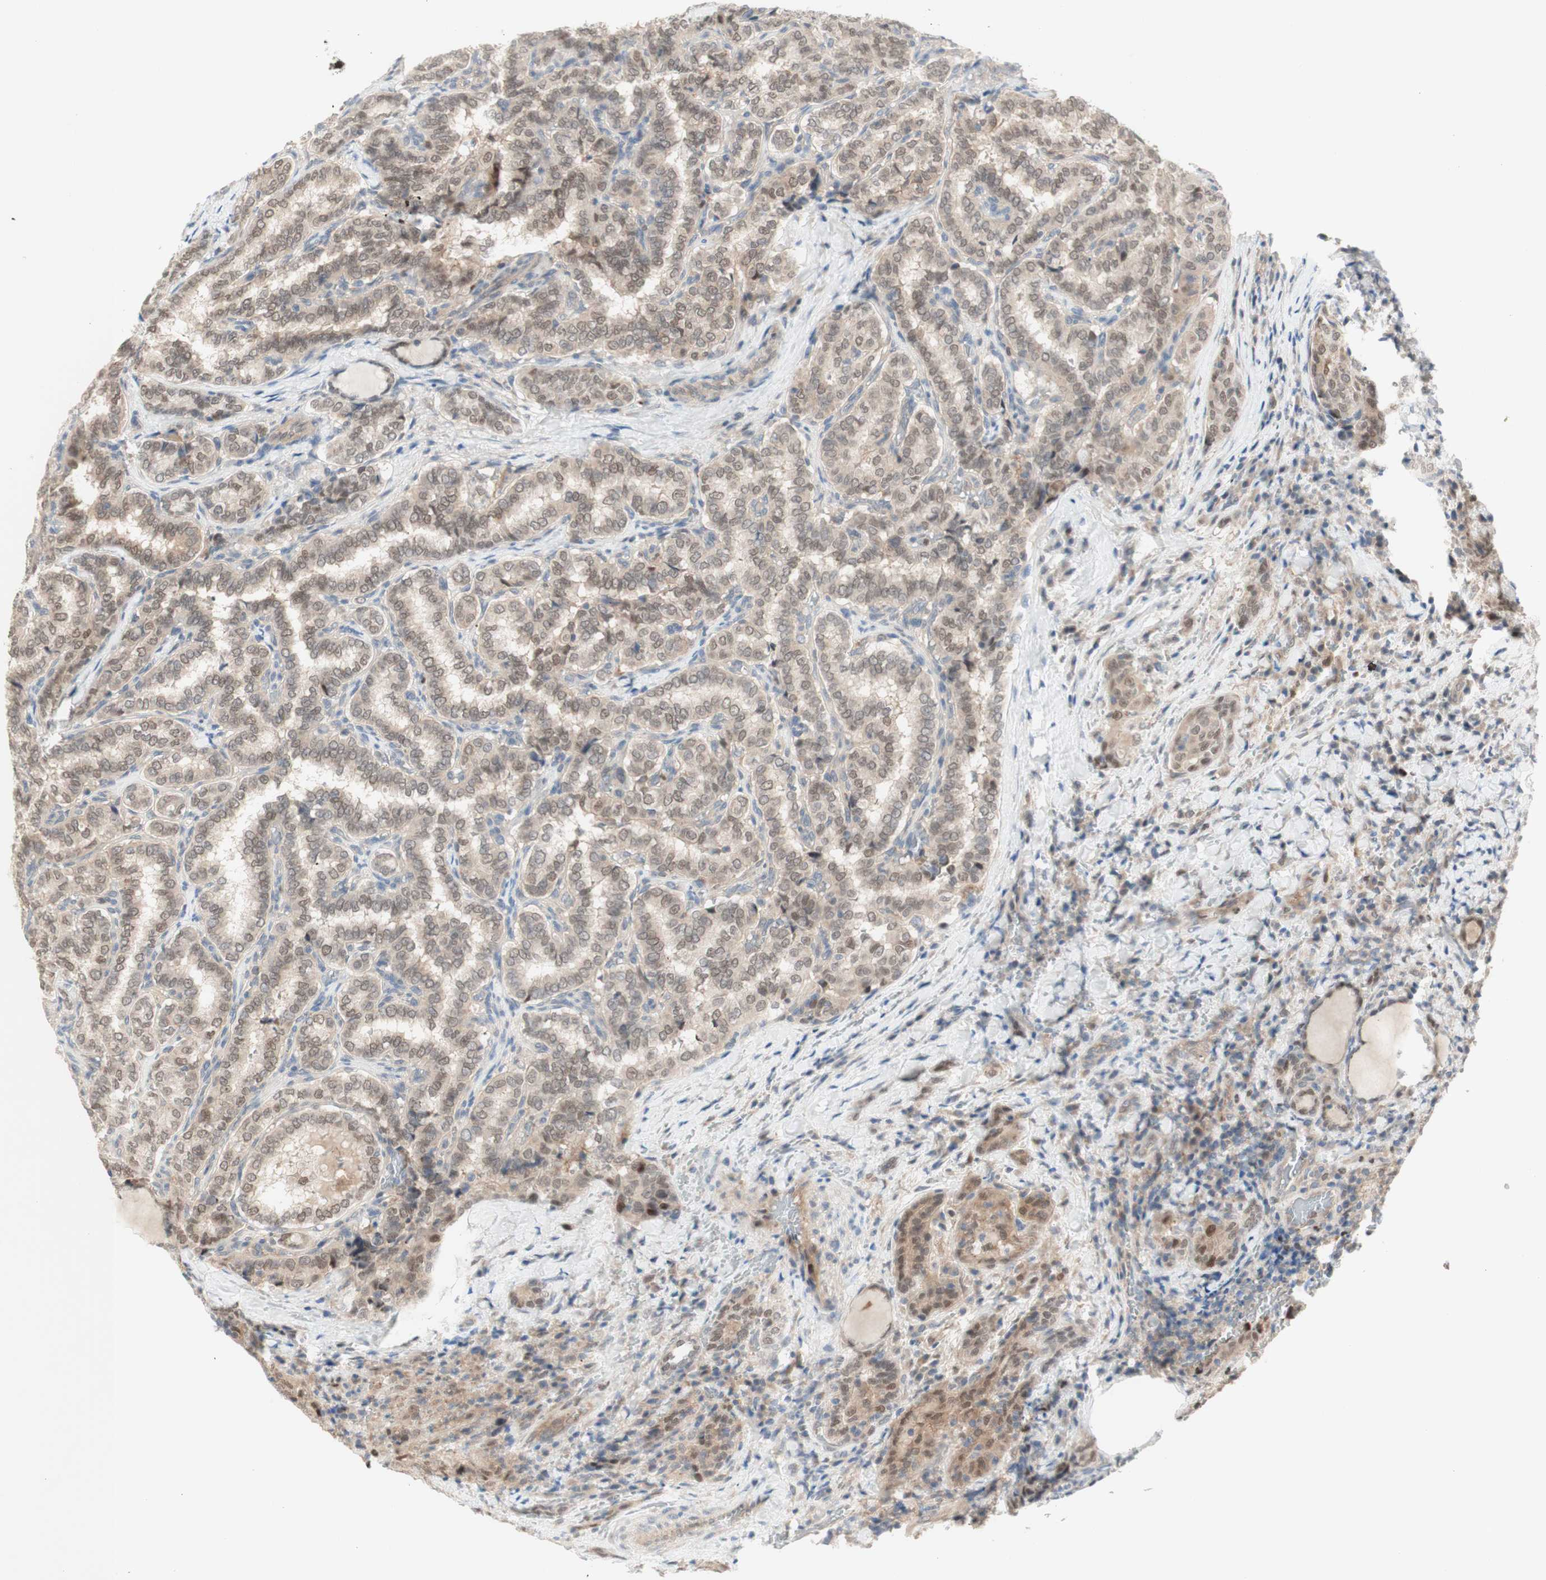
{"staining": {"intensity": "weak", "quantity": ">75%", "location": "nuclear"}, "tissue": "thyroid cancer", "cell_type": "Tumor cells", "image_type": "cancer", "snomed": [{"axis": "morphology", "description": "Normal tissue, NOS"}, {"axis": "morphology", "description": "Papillary adenocarcinoma, NOS"}, {"axis": "topography", "description": "Thyroid gland"}], "caption": "Human thyroid cancer stained with a brown dye exhibits weak nuclear positive expression in about >75% of tumor cells.", "gene": "RFNG", "patient": {"sex": "female", "age": 30}}